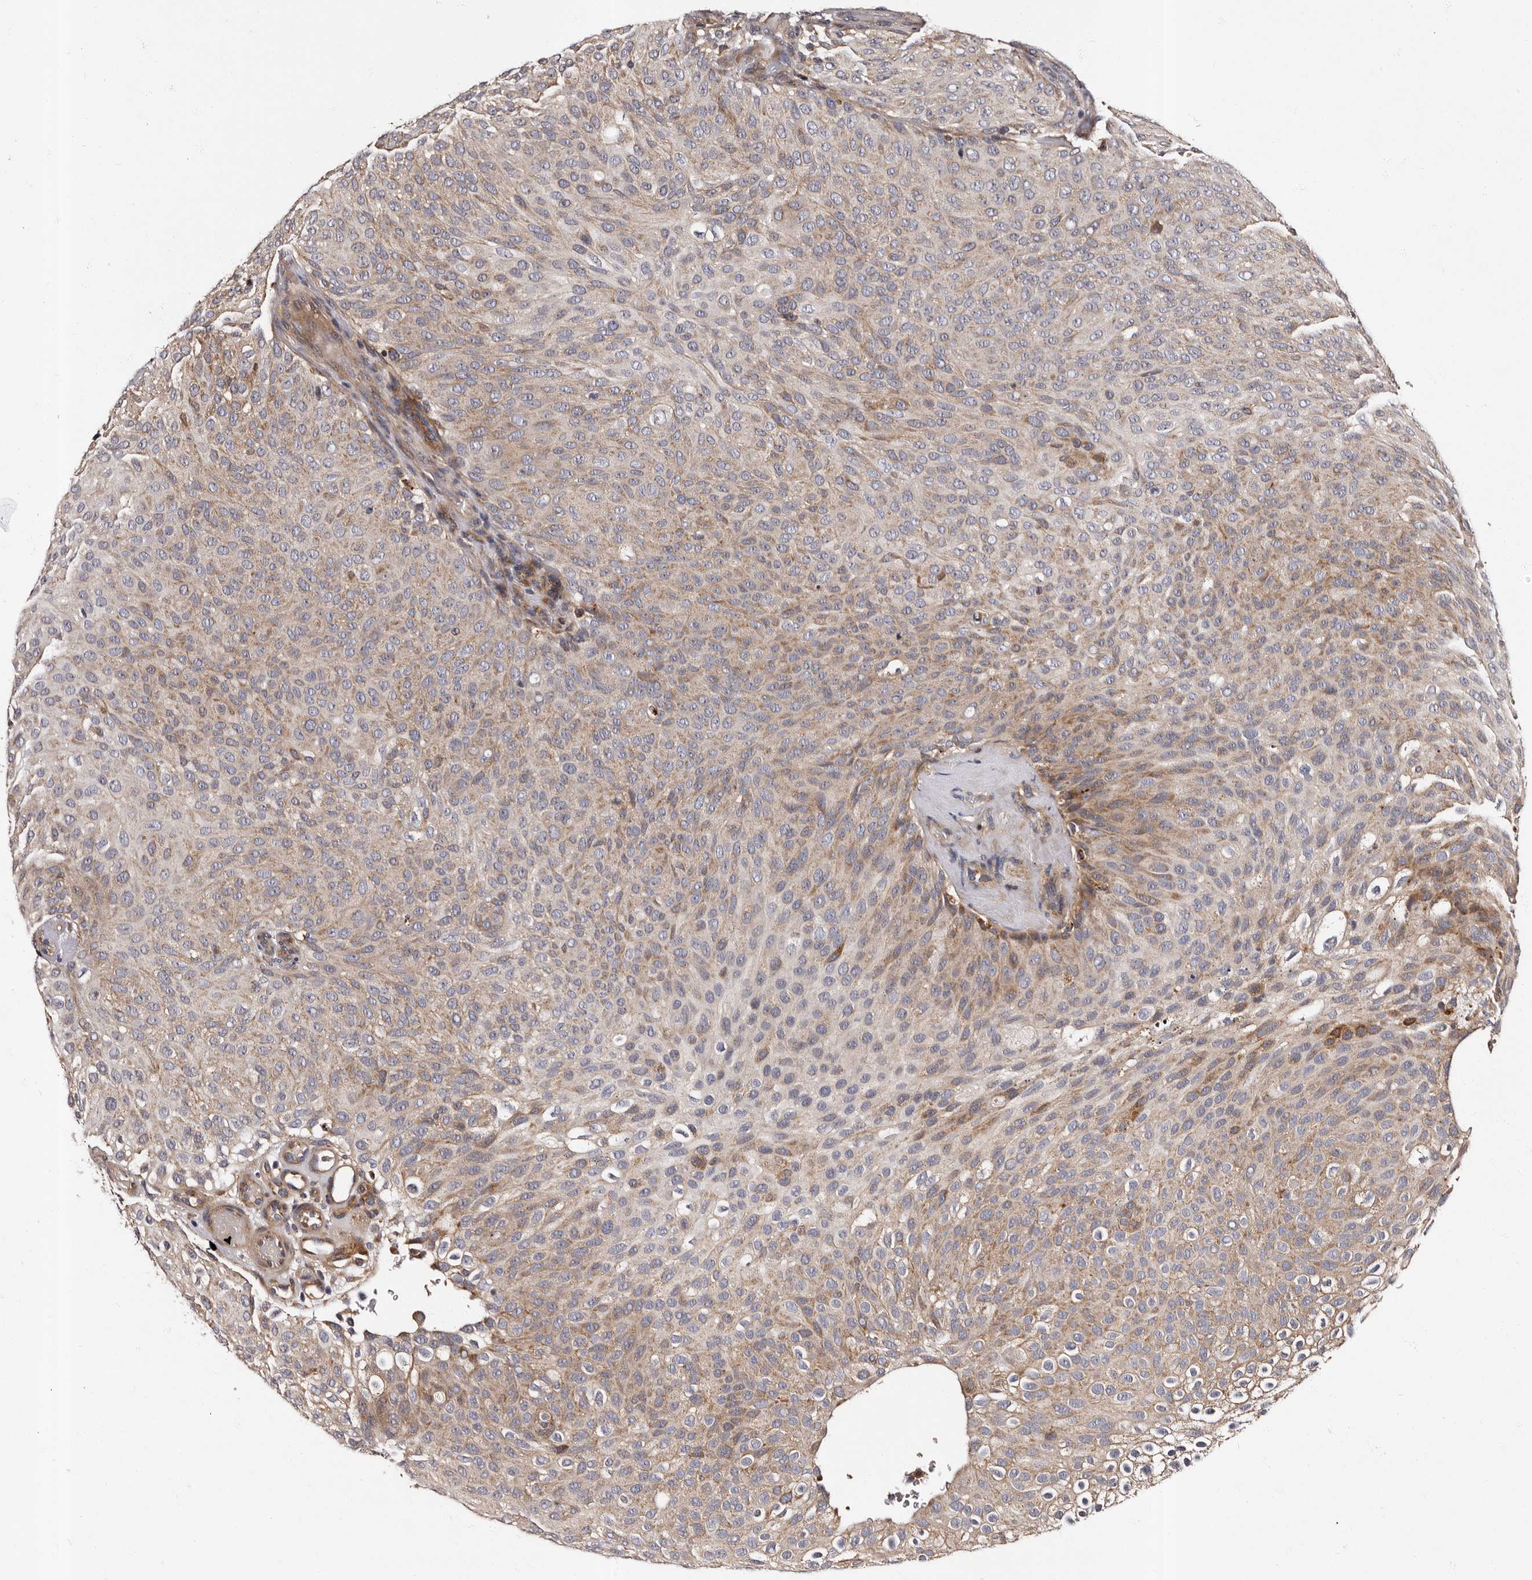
{"staining": {"intensity": "moderate", "quantity": "25%-75%", "location": "cytoplasmic/membranous"}, "tissue": "urothelial cancer", "cell_type": "Tumor cells", "image_type": "cancer", "snomed": [{"axis": "morphology", "description": "Urothelial carcinoma, Low grade"}, {"axis": "topography", "description": "Urinary bladder"}], "caption": "Tumor cells demonstrate medium levels of moderate cytoplasmic/membranous staining in about 25%-75% of cells in human urothelial carcinoma (low-grade).", "gene": "ADCK5", "patient": {"sex": "male", "age": 78}}